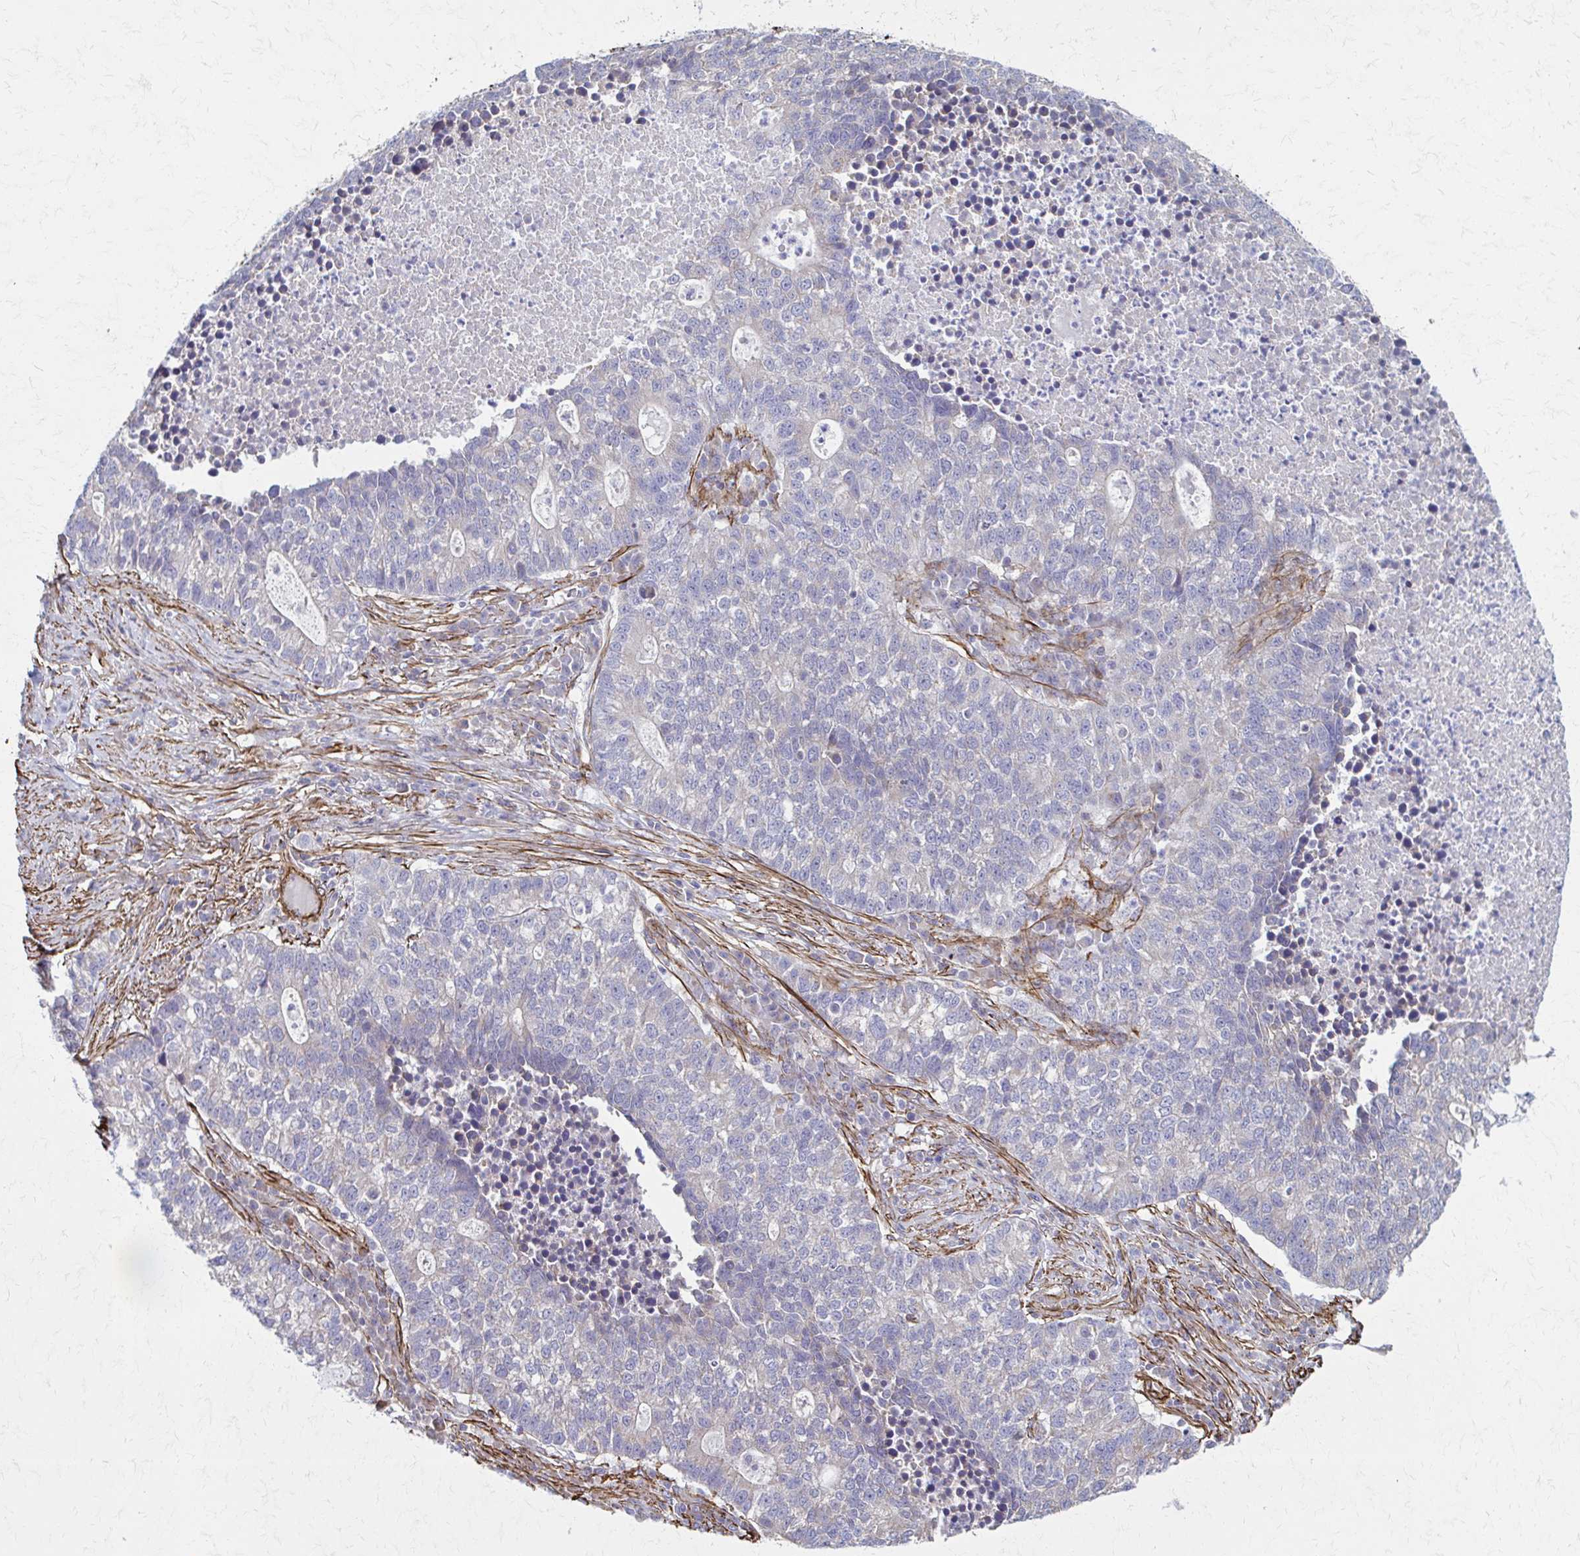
{"staining": {"intensity": "negative", "quantity": "none", "location": "none"}, "tissue": "lung cancer", "cell_type": "Tumor cells", "image_type": "cancer", "snomed": [{"axis": "morphology", "description": "Adenocarcinoma, NOS"}, {"axis": "topography", "description": "Lung"}], "caption": "Tumor cells show no significant protein staining in lung cancer (adenocarcinoma). Brightfield microscopy of IHC stained with DAB (brown) and hematoxylin (blue), captured at high magnification.", "gene": "TIMMDC1", "patient": {"sex": "male", "age": 57}}